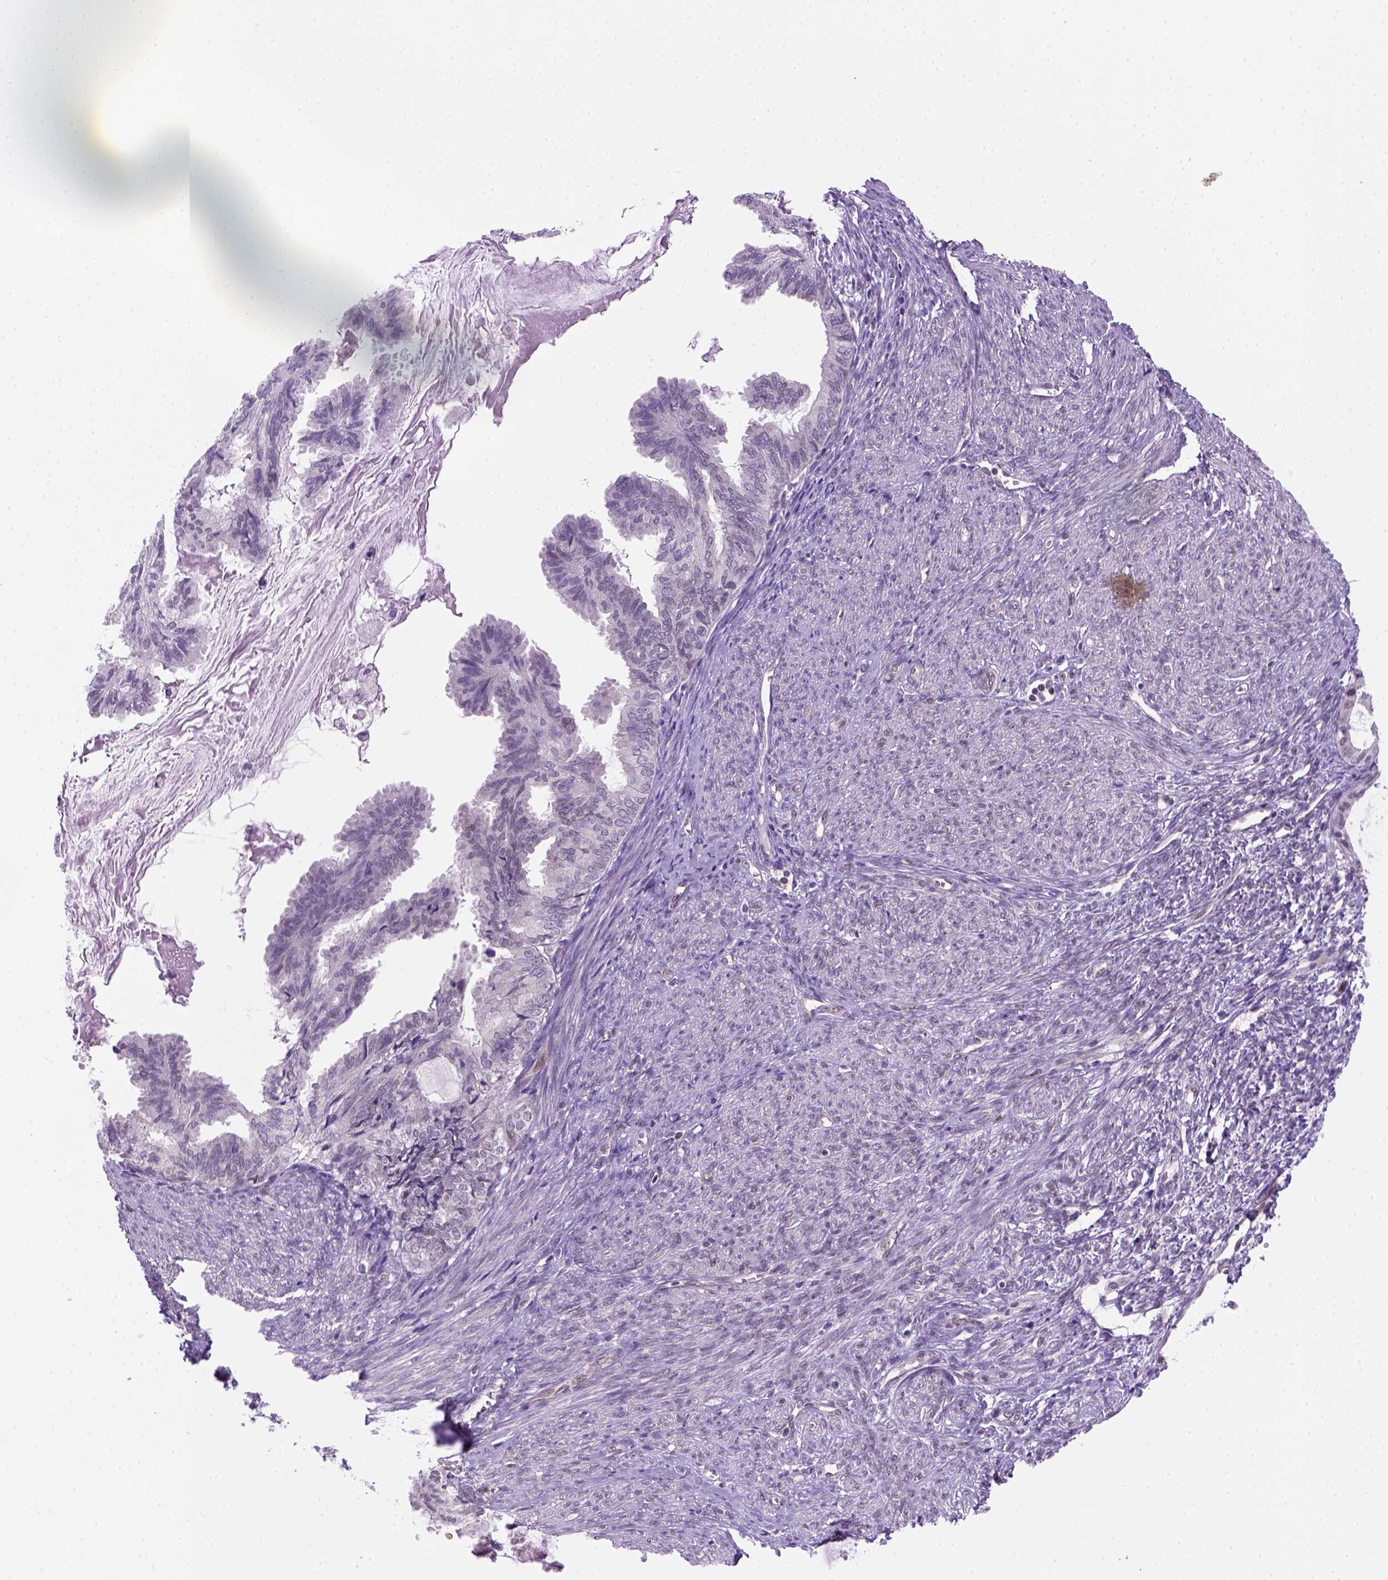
{"staining": {"intensity": "negative", "quantity": "none", "location": "none"}, "tissue": "endometrial cancer", "cell_type": "Tumor cells", "image_type": "cancer", "snomed": [{"axis": "morphology", "description": "Adenocarcinoma, NOS"}, {"axis": "topography", "description": "Endometrium"}], "caption": "Tumor cells show no significant expression in adenocarcinoma (endometrial).", "gene": "MGMT", "patient": {"sex": "female", "age": 86}}